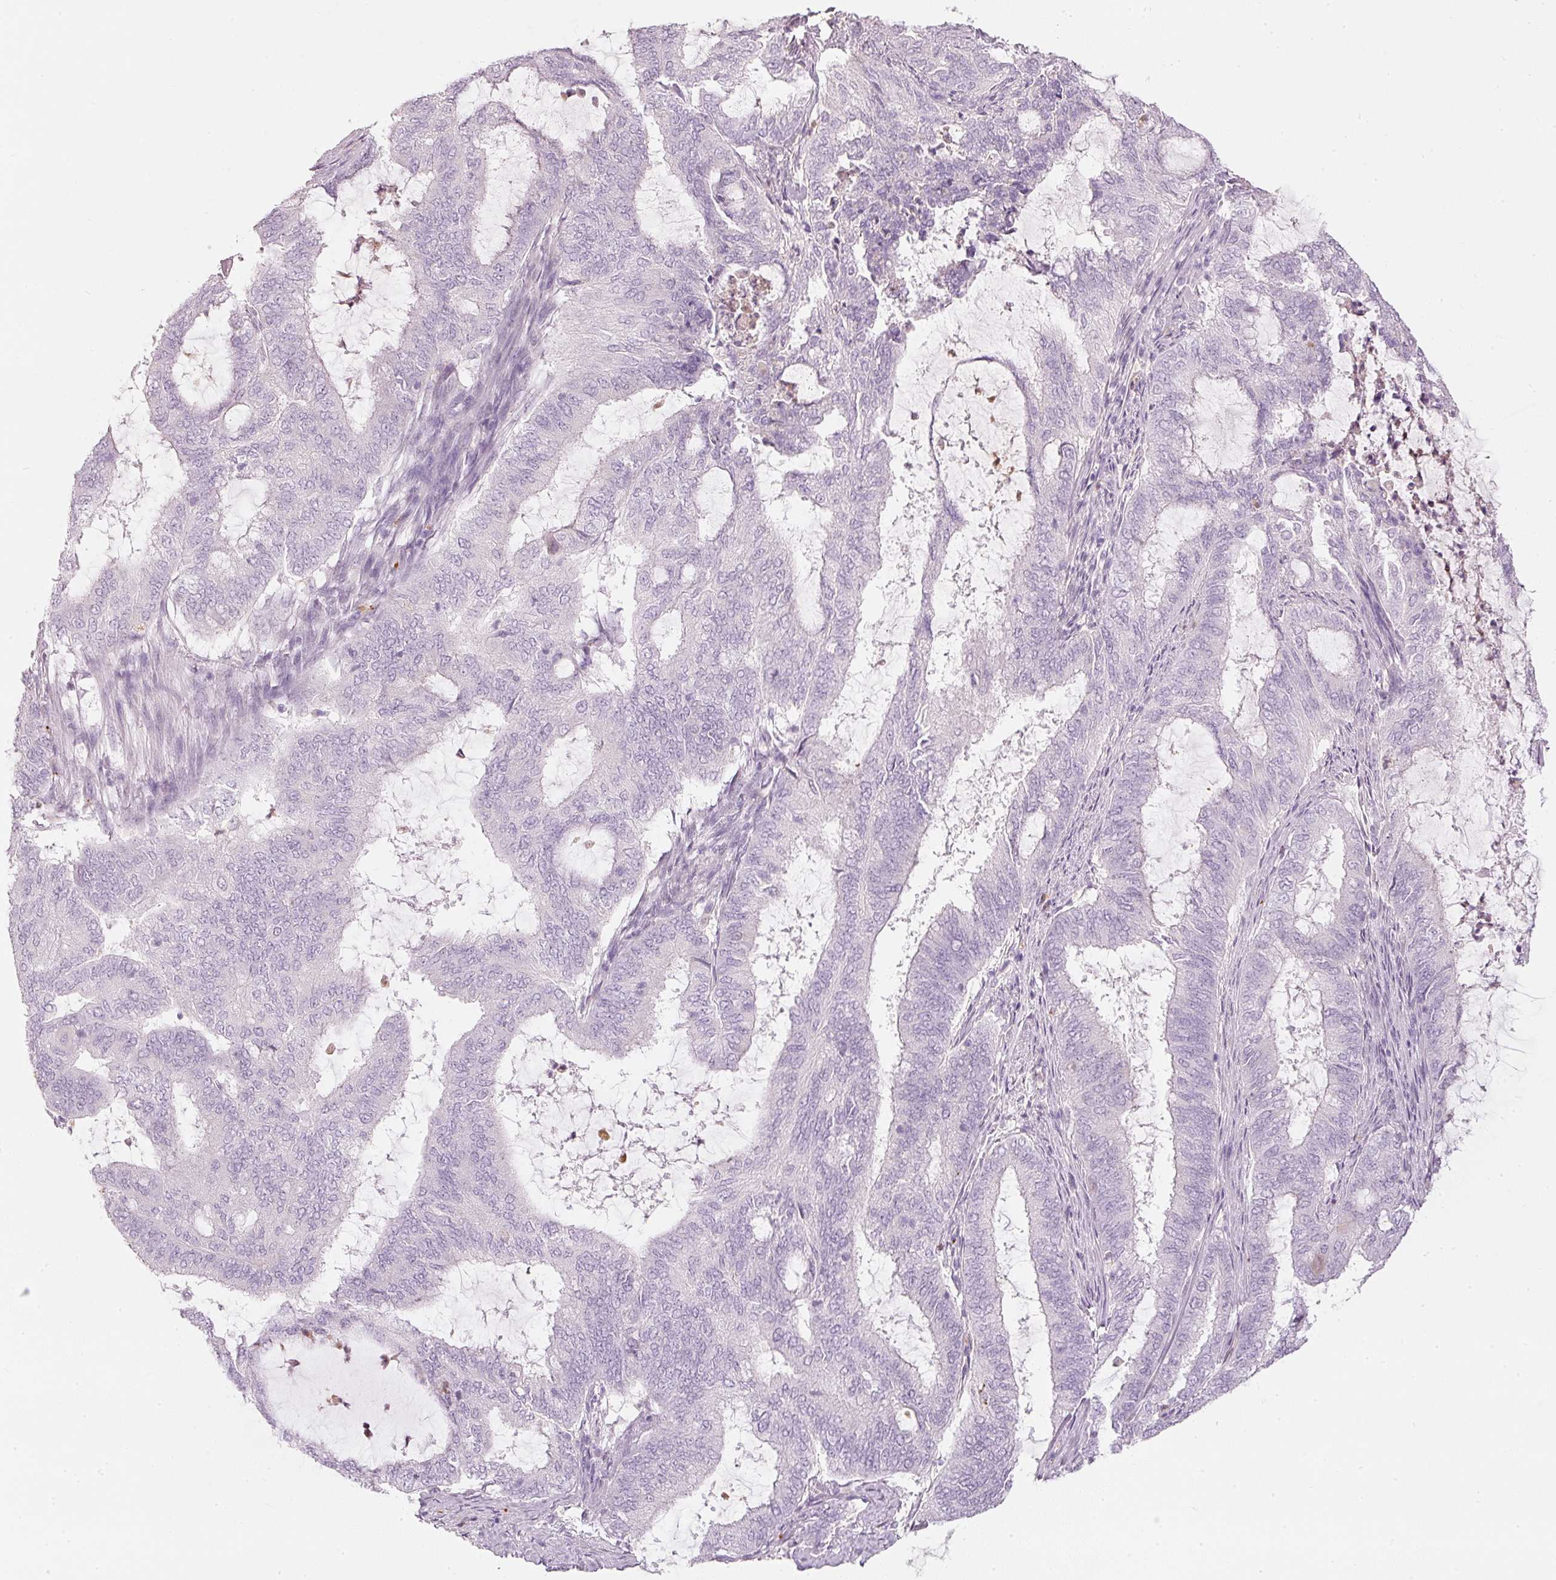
{"staining": {"intensity": "negative", "quantity": "none", "location": "none"}, "tissue": "endometrial cancer", "cell_type": "Tumor cells", "image_type": "cancer", "snomed": [{"axis": "morphology", "description": "Adenocarcinoma, NOS"}, {"axis": "topography", "description": "Endometrium"}], "caption": "Histopathology image shows no protein staining in tumor cells of endometrial adenocarcinoma tissue.", "gene": "LECT2", "patient": {"sex": "female", "age": 51}}